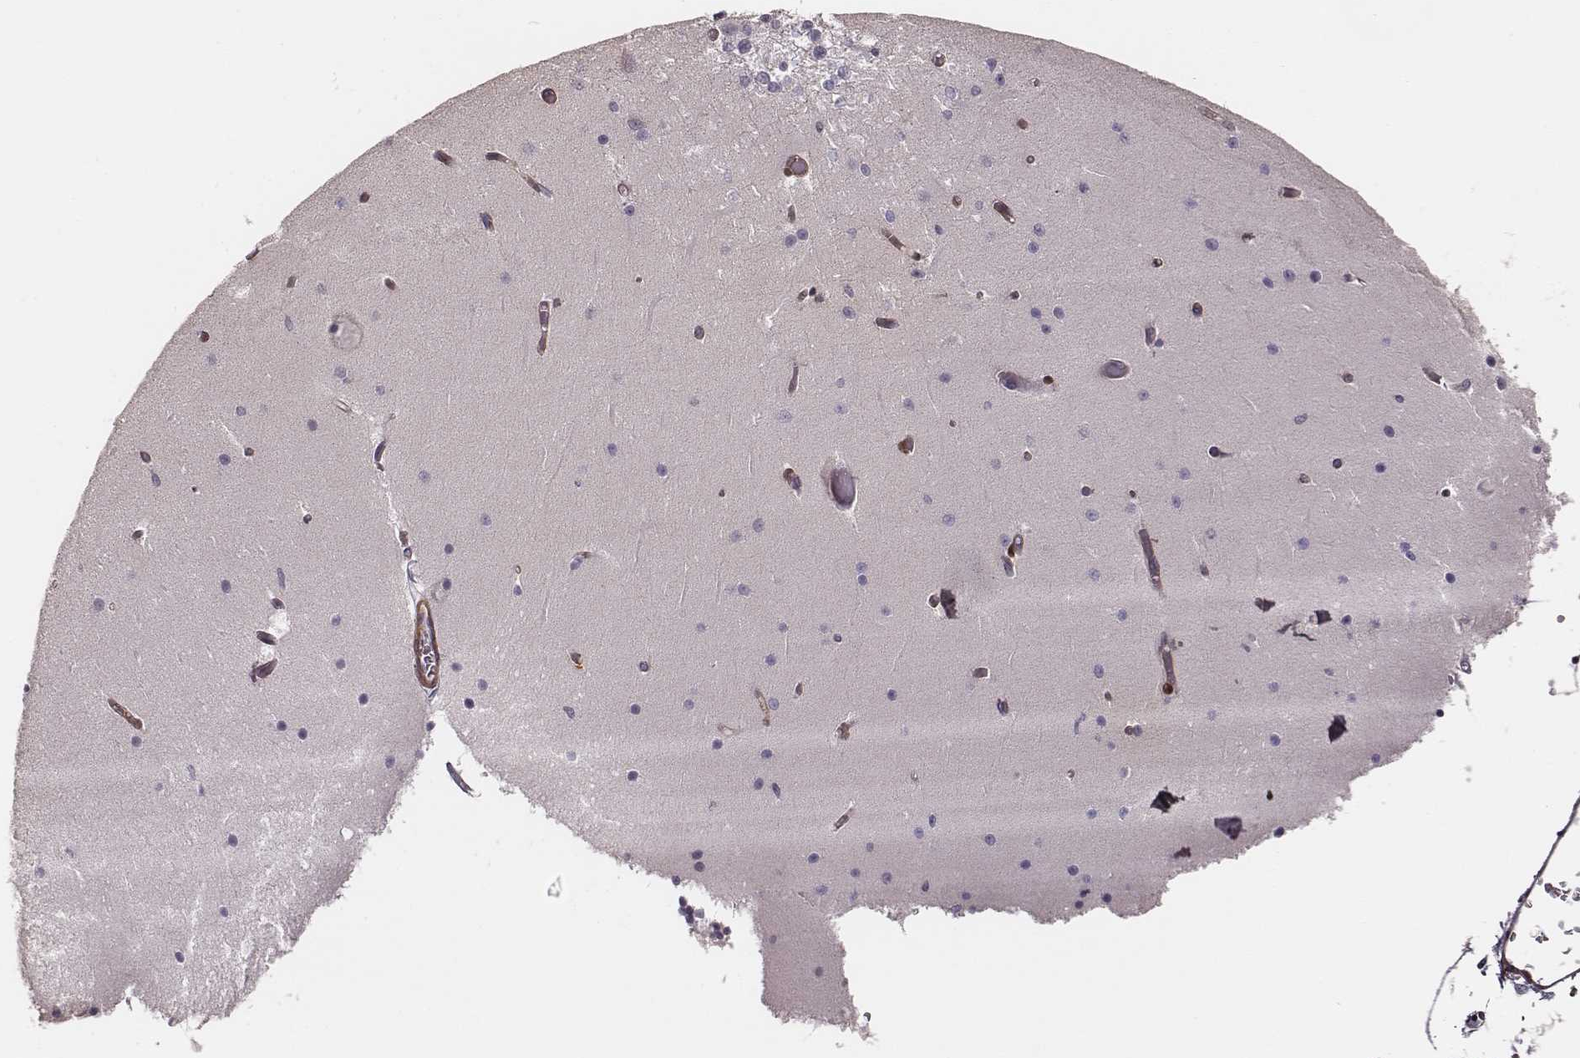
{"staining": {"intensity": "negative", "quantity": "none", "location": "none"}, "tissue": "cerebellum", "cell_type": "Cells in granular layer", "image_type": "normal", "snomed": [{"axis": "morphology", "description": "Normal tissue, NOS"}, {"axis": "topography", "description": "Cerebellum"}], "caption": "Immunohistochemistry (IHC) of unremarkable cerebellum shows no expression in cells in granular layer. (Brightfield microscopy of DAB (3,3'-diaminobenzidine) immunohistochemistry at high magnification).", "gene": "ZYX", "patient": {"sex": "female", "age": 28}}